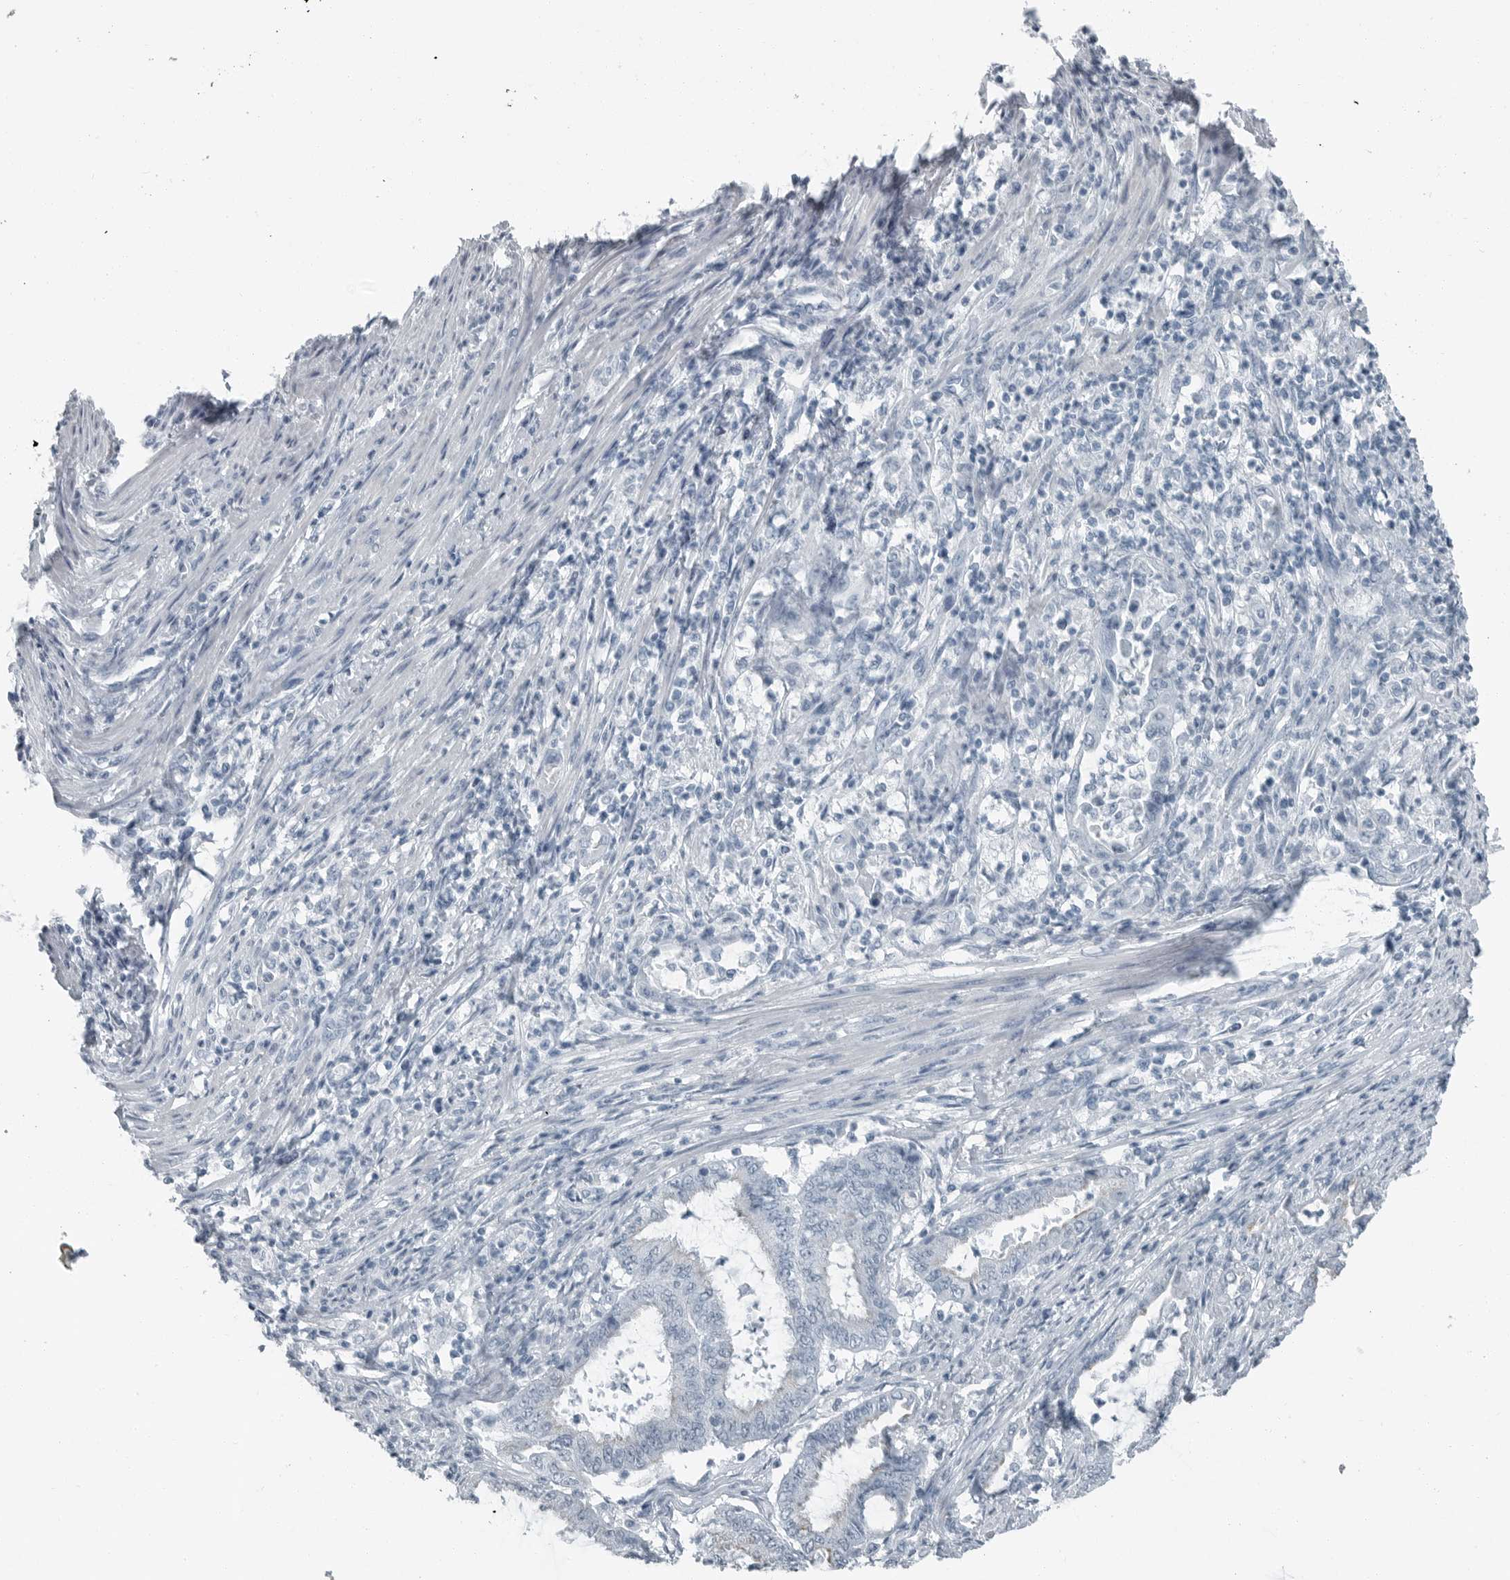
{"staining": {"intensity": "negative", "quantity": "none", "location": "none"}, "tissue": "endometrial cancer", "cell_type": "Tumor cells", "image_type": "cancer", "snomed": [{"axis": "morphology", "description": "Adenocarcinoma, NOS"}, {"axis": "topography", "description": "Endometrium"}], "caption": "Immunohistochemical staining of endometrial cancer (adenocarcinoma) exhibits no significant expression in tumor cells.", "gene": "FABP6", "patient": {"sex": "female", "age": 51}}